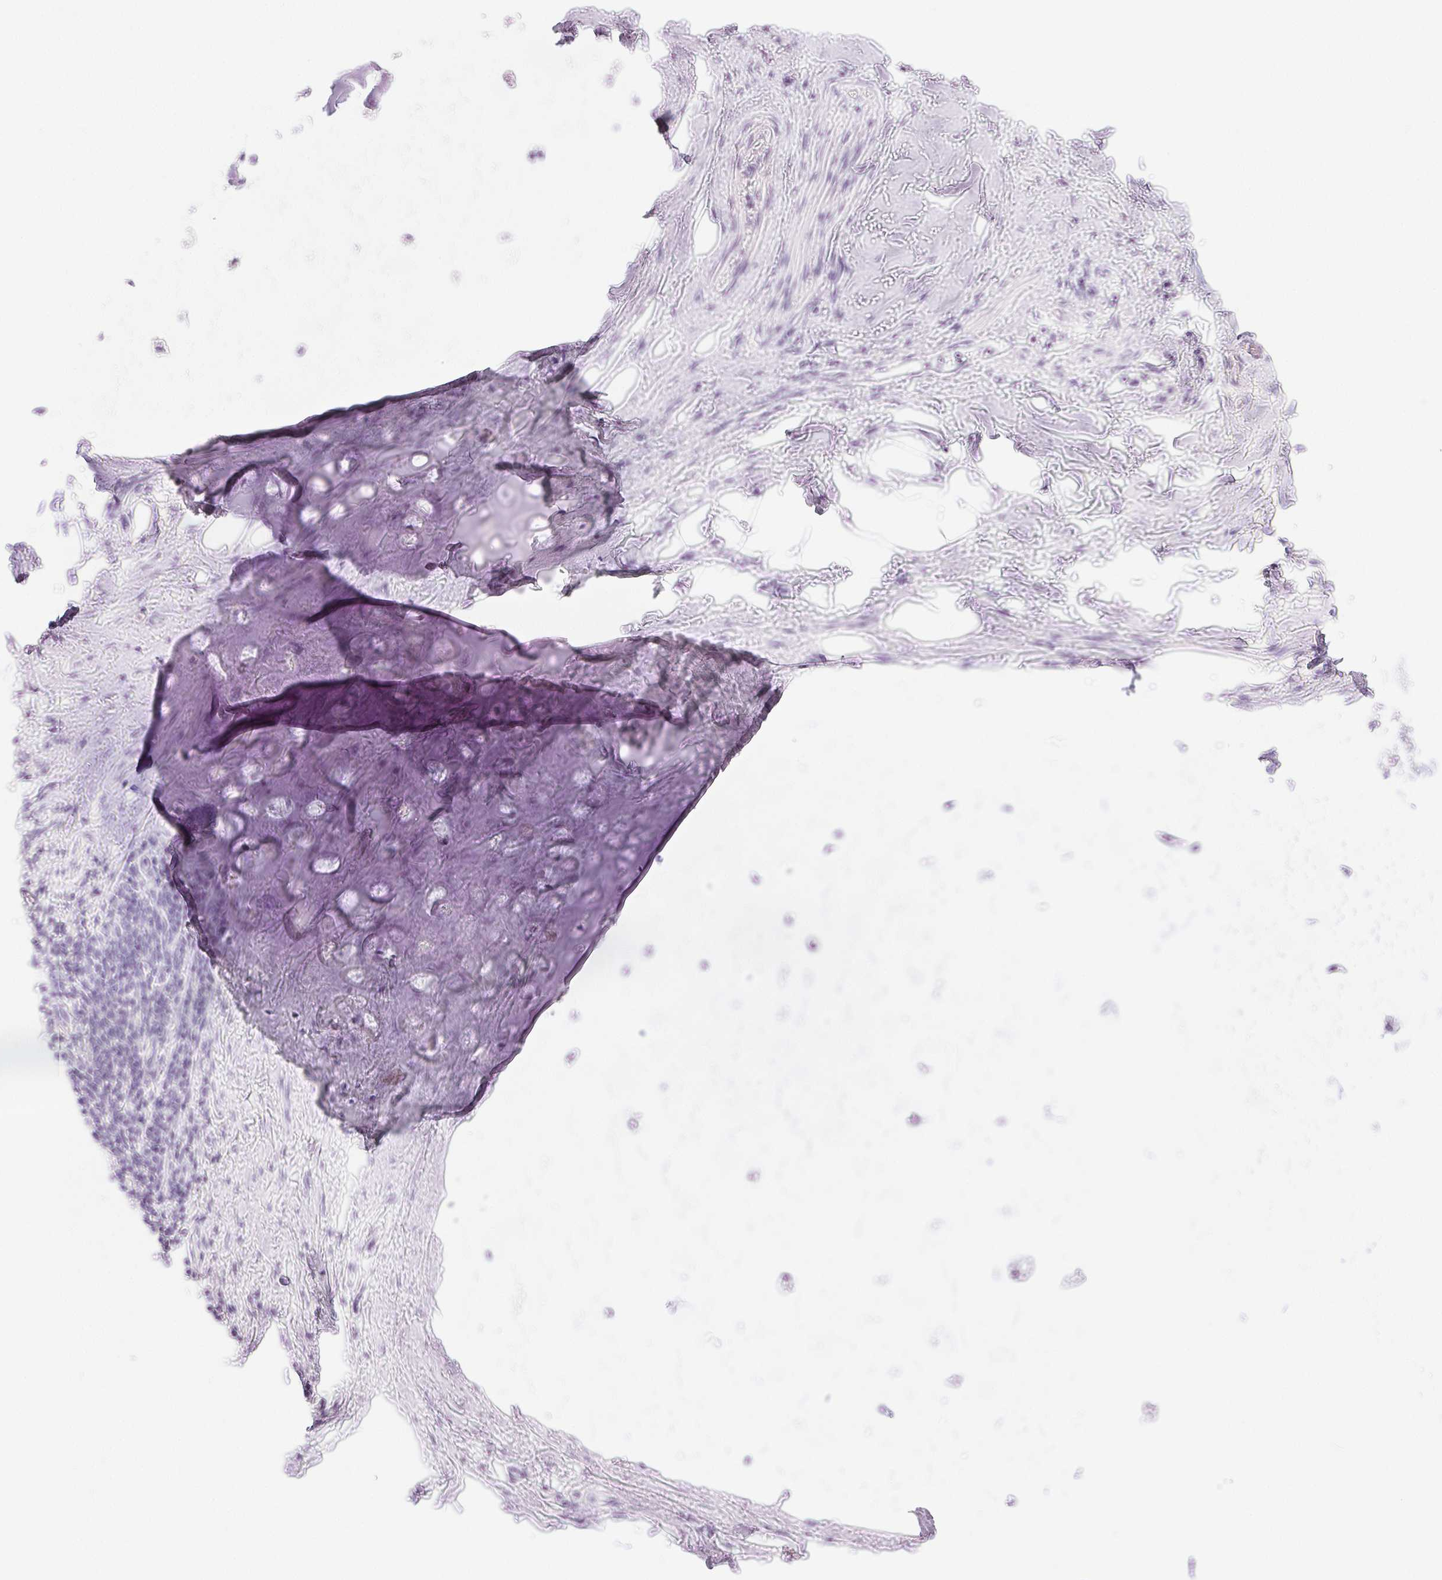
{"staining": {"intensity": "negative", "quantity": "none", "location": "none"}, "tissue": "soft tissue", "cell_type": "Chondrocytes", "image_type": "normal", "snomed": [{"axis": "morphology", "description": "Normal tissue, NOS"}, {"axis": "topography", "description": "Cartilage tissue"}, {"axis": "topography", "description": "Bronchus"}], "caption": "DAB immunohistochemical staining of unremarkable soft tissue shows no significant staining in chondrocytes.", "gene": "XDH", "patient": {"sex": "male", "age": 64}}